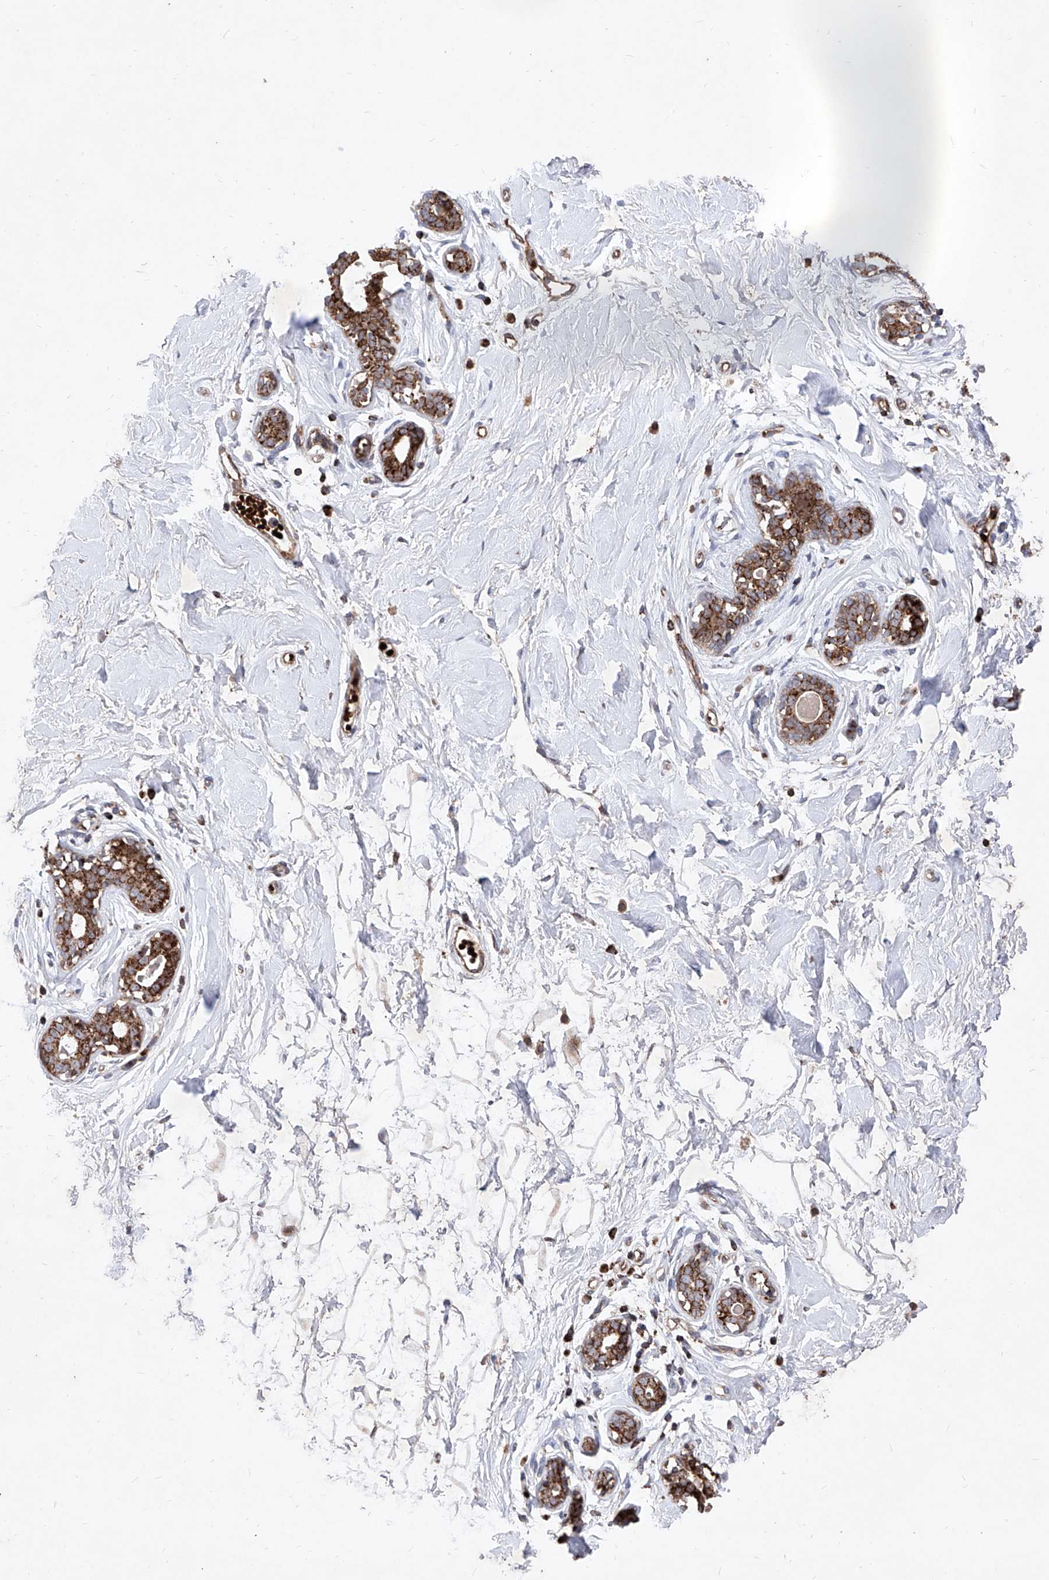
{"staining": {"intensity": "negative", "quantity": "none", "location": "none"}, "tissue": "breast", "cell_type": "Adipocytes", "image_type": "normal", "snomed": [{"axis": "morphology", "description": "Normal tissue, NOS"}, {"axis": "morphology", "description": "Adenoma, NOS"}, {"axis": "topography", "description": "Breast"}], "caption": "This is an immunohistochemistry (IHC) photomicrograph of normal human breast. There is no staining in adipocytes.", "gene": "SEMA6A", "patient": {"sex": "female", "age": 23}}